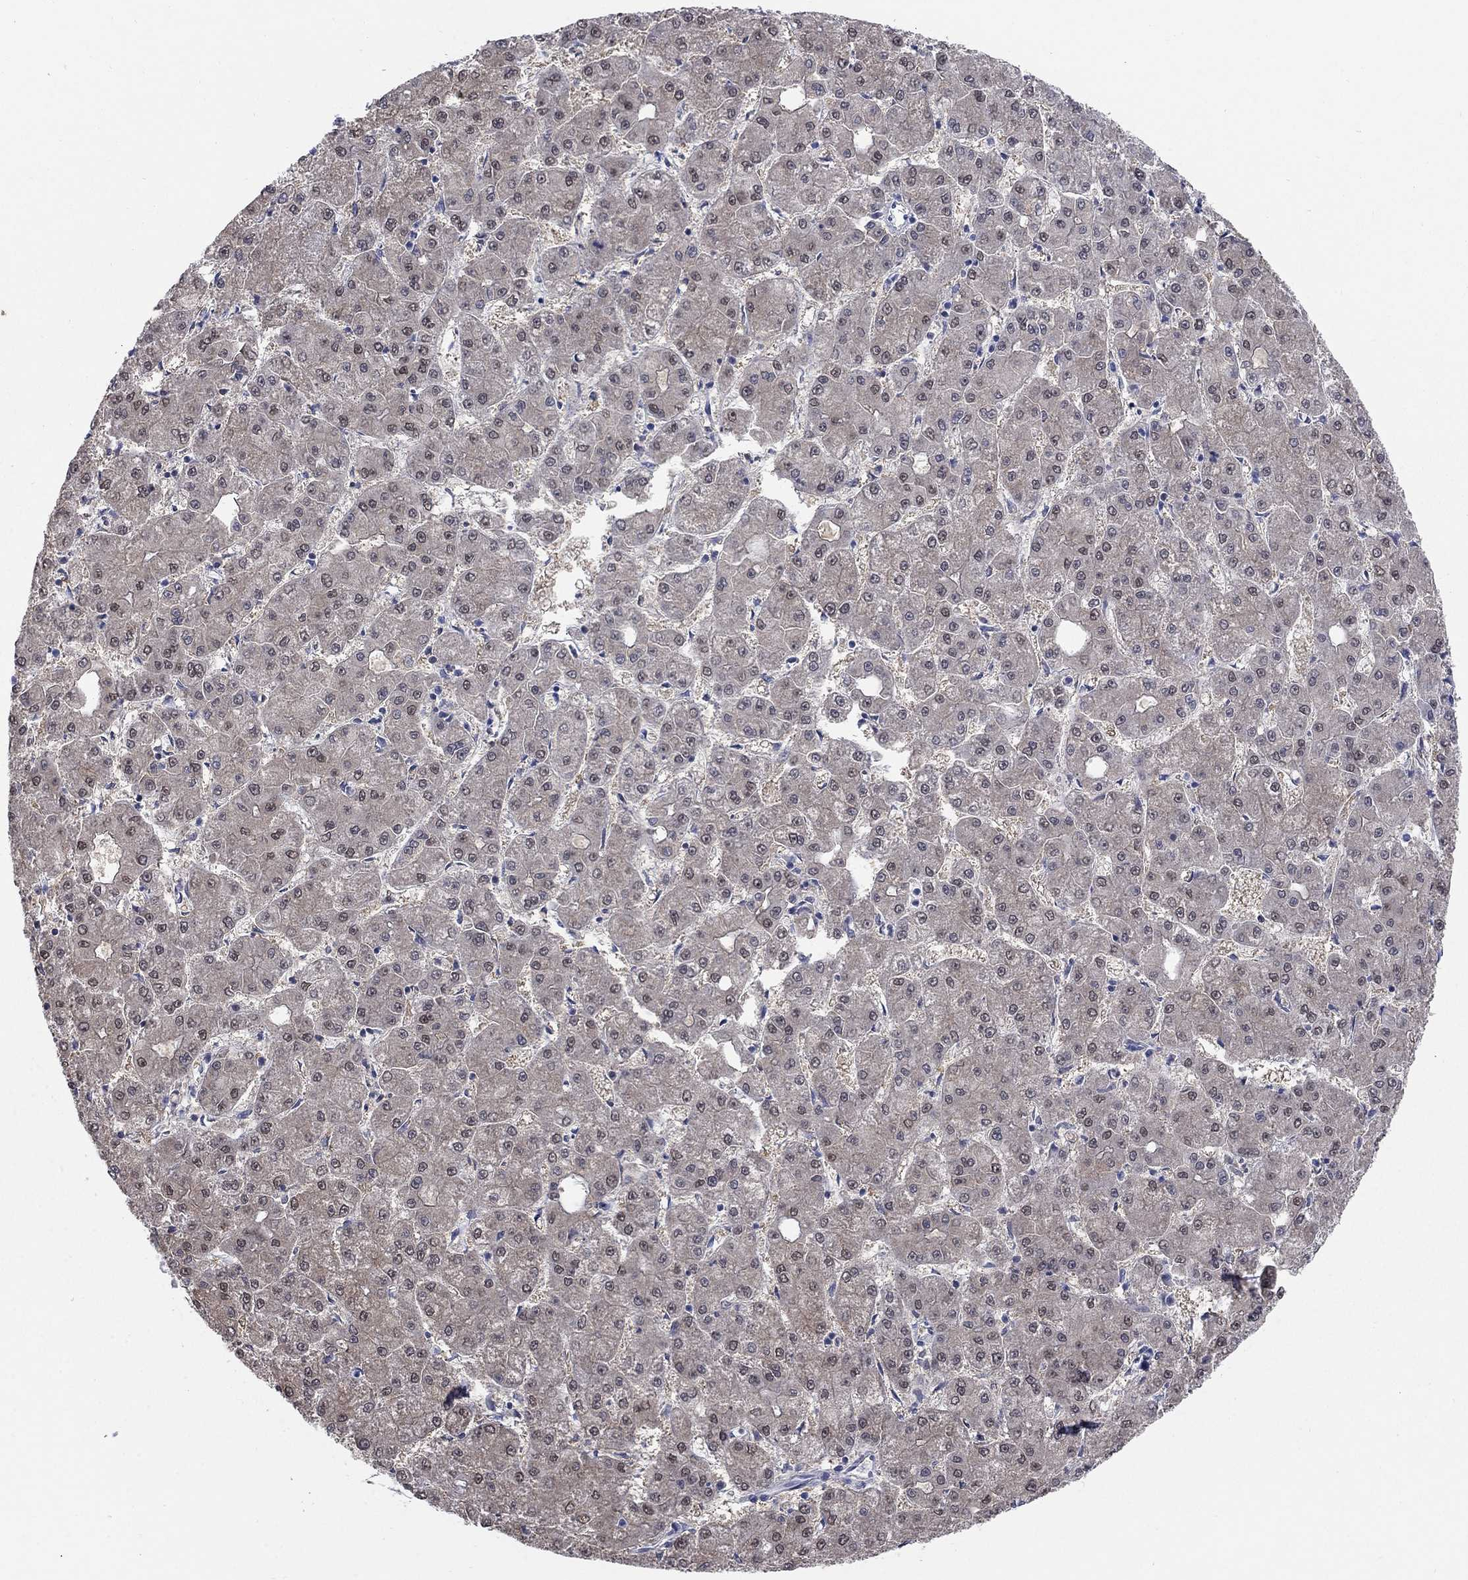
{"staining": {"intensity": "moderate", "quantity": "<25%", "location": "cytoplasmic/membranous,nuclear"}, "tissue": "liver cancer", "cell_type": "Tumor cells", "image_type": "cancer", "snomed": [{"axis": "morphology", "description": "Carcinoma, Hepatocellular, NOS"}, {"axis": "topography", "description": "Liver"}], "caption": "Liver hepatocellular carcinoma stained with DAB immunohistochemistry shows low levels of moderate cytoplasmic/membranous and nuclear staining in about <25% of tumor cells.", "gene": "ATP6V1G2", "patient": {"sex": "male", "age": 73}}